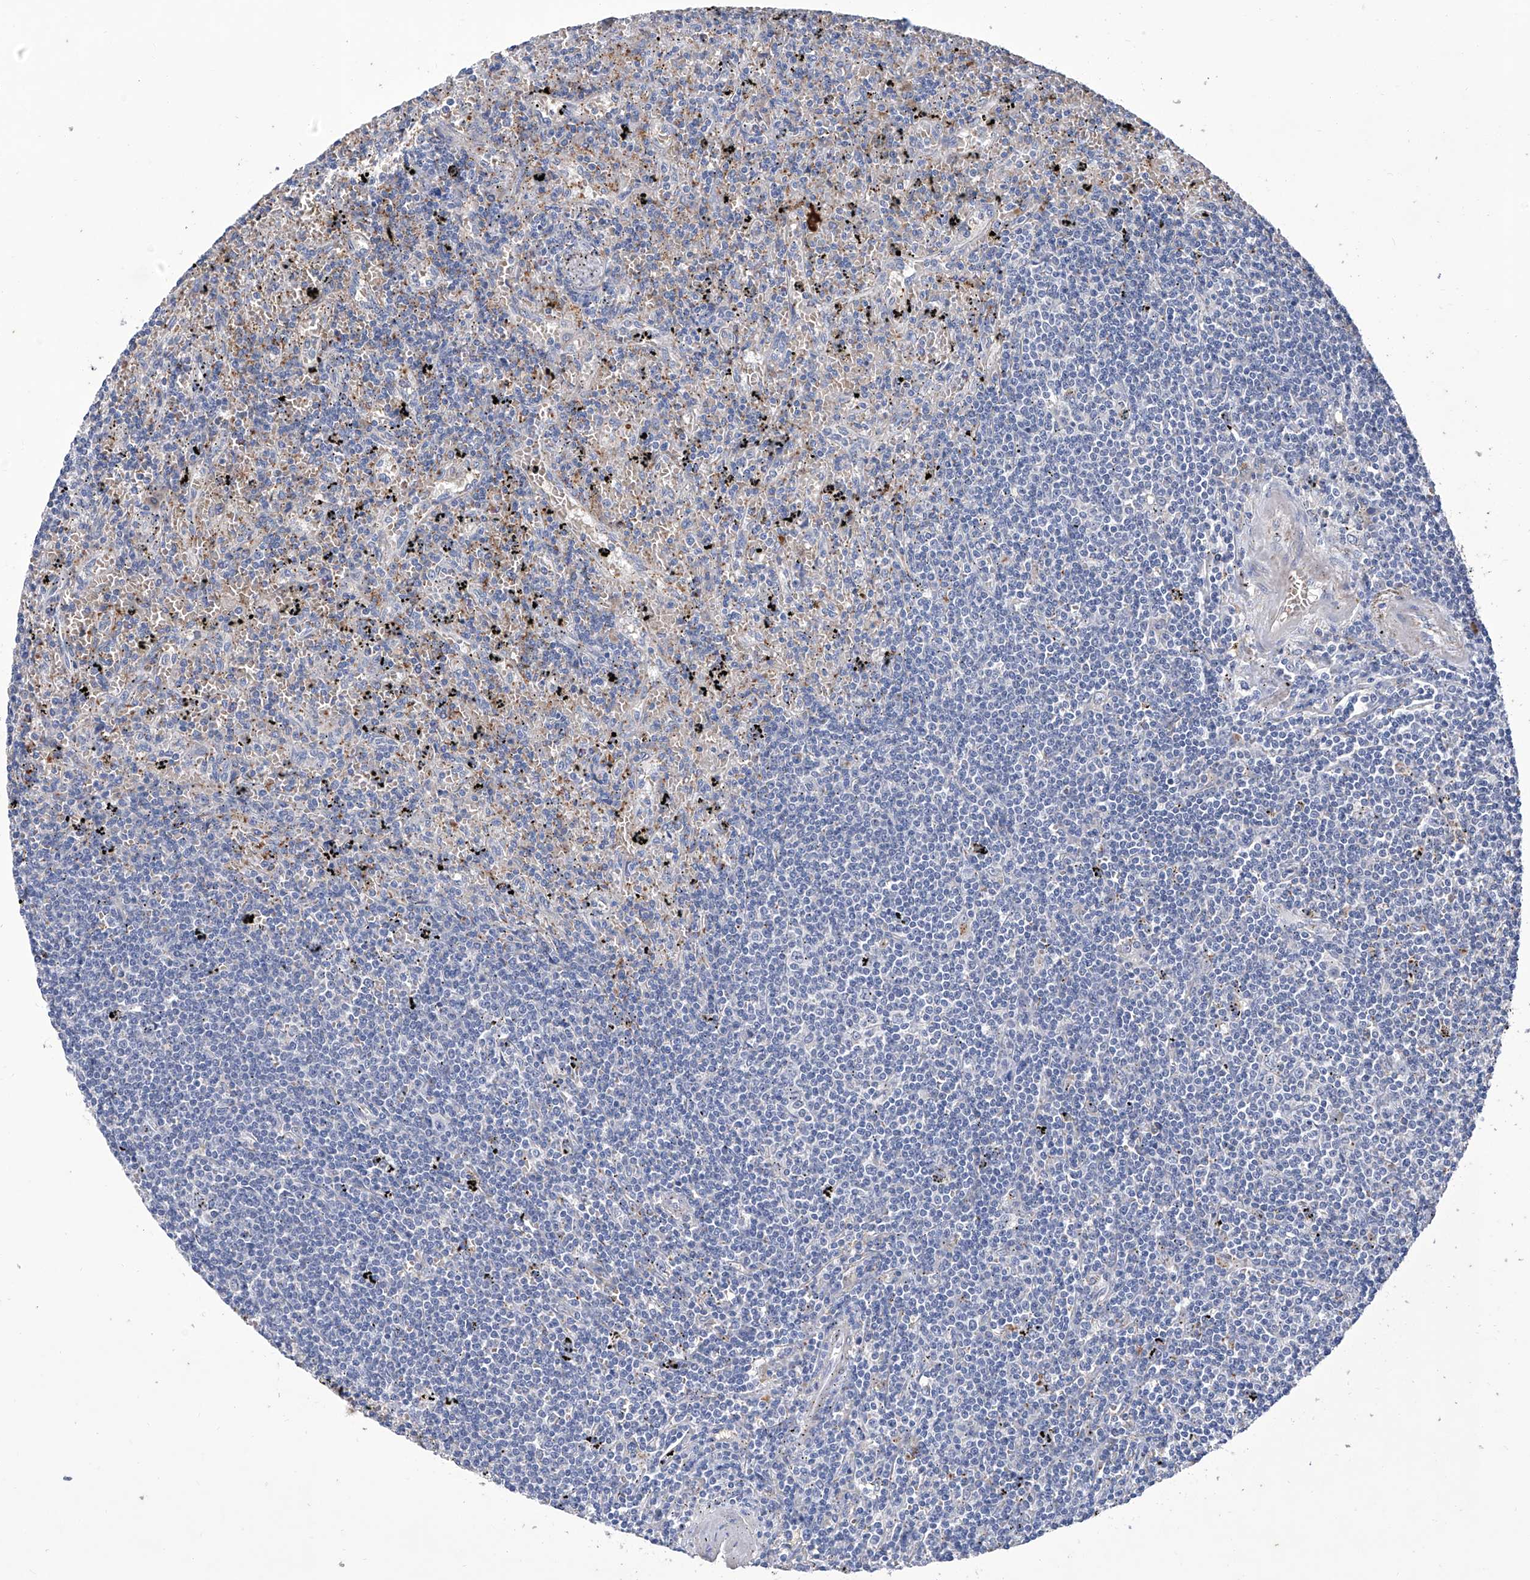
{"staining": {"intensity": "negative", "quantity": "none", "location": "none"}, "tissue": "lymphoma", "cell_type": "Tumor cells", "image_type": "cancer", "snomed": [{"axis": "morphology", "description": "Malignant lymphoma, non-Hodgkin's type, Low grade"}, {"axis": "topography", "description": "Spleen"}], "caption": "There is no significant staining in tumor cells of low-grade malignant lymphoma, non-Hodgkin's type.", "gene": "GPT", "patient": {"sex": "male", "age": 76}}